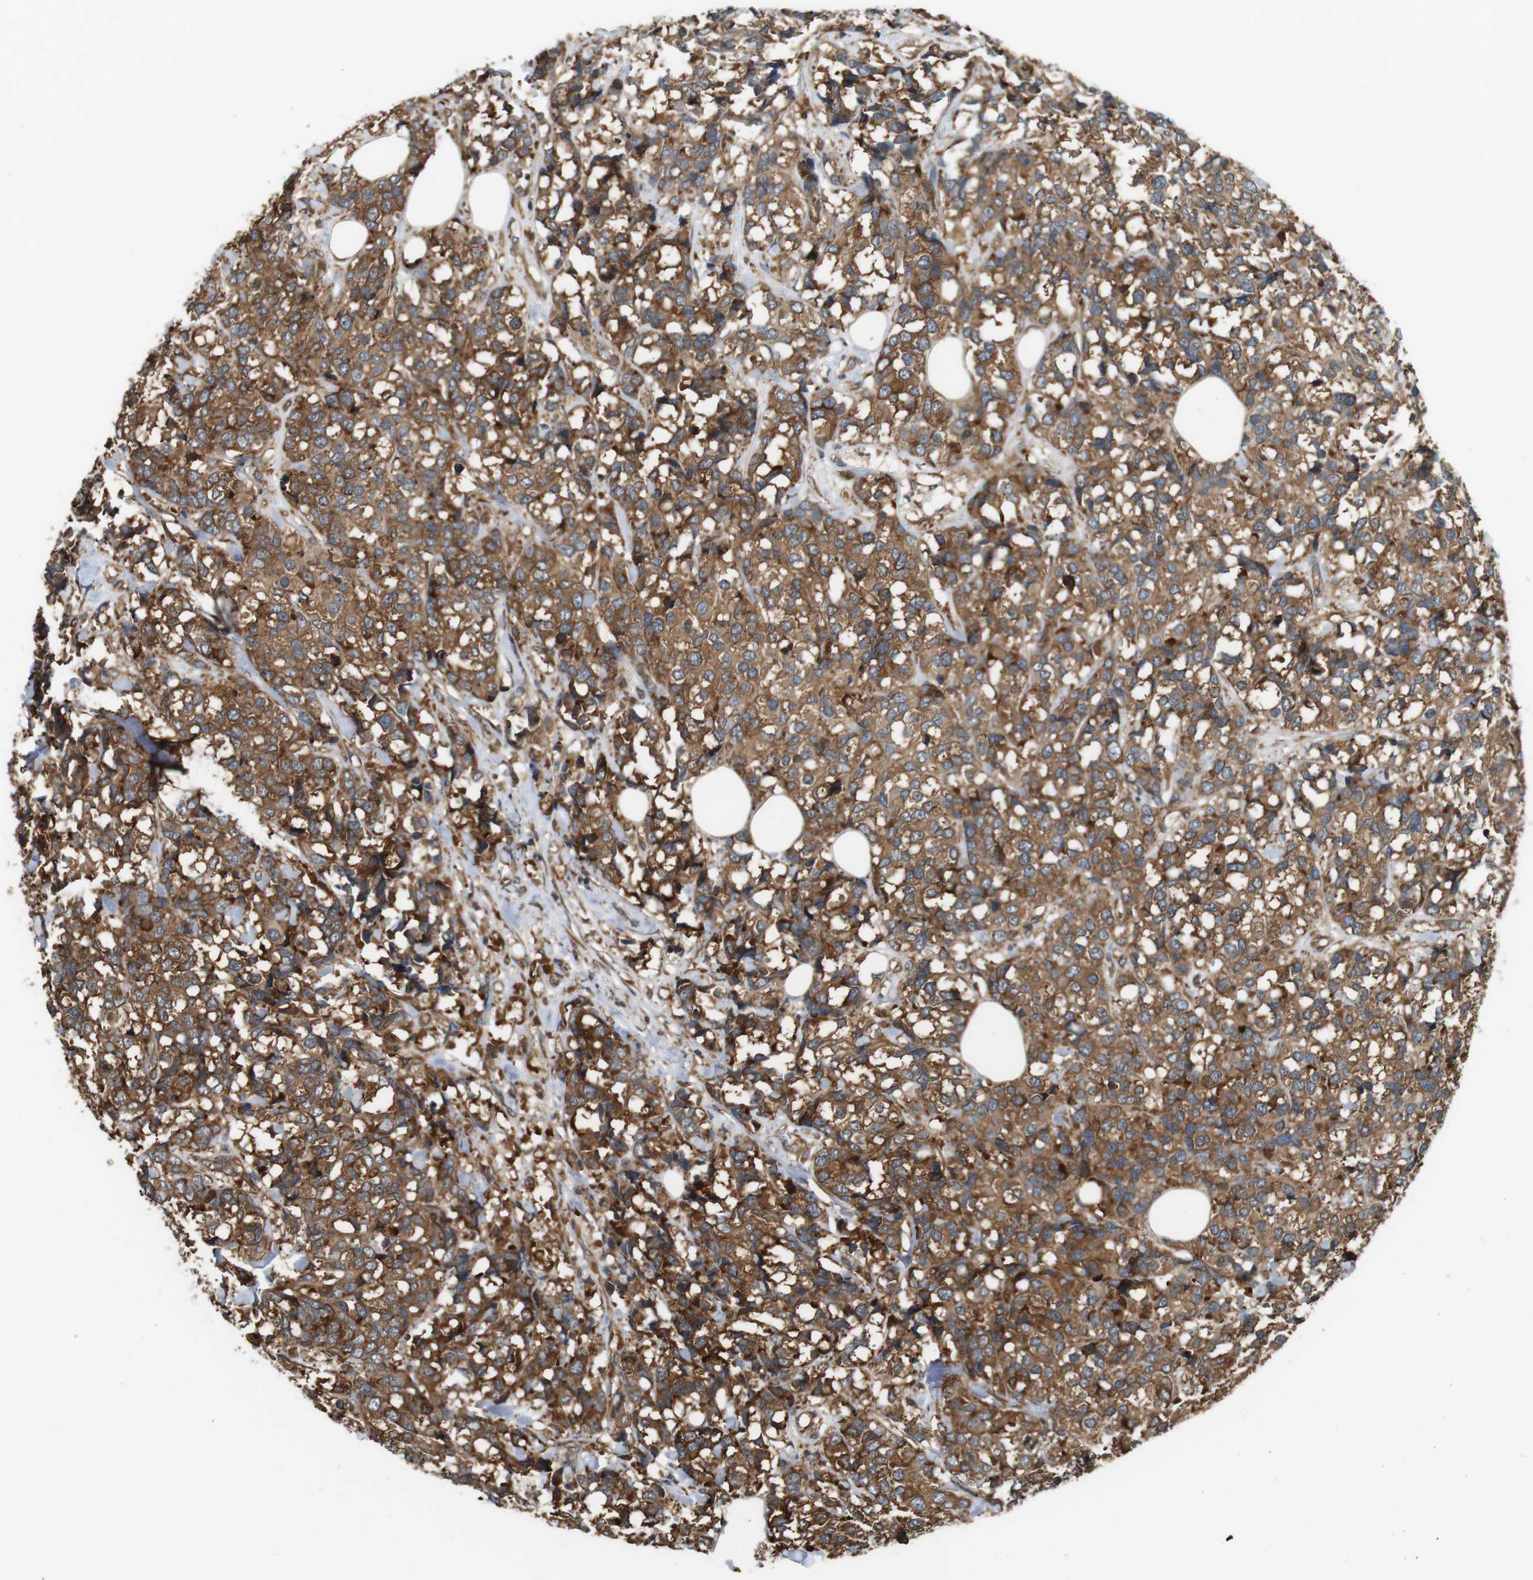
{"staining": {"intensity": "moderate", "quantity": ">75%", "location": "cytoplasmic/membranous"}, "tissue": "breast cancer", "cell_type": "Tumor cells", "image_type": "cancer", "snomed": [{"axis": "morphology", "description": "Lobular carcinoma"}, {"axis": "topography", "description": "Breast"}], "caption": "Moderate cytoplasmic/membranous positivity for a protein is appreciated in about >75% of tumor cells of lobular carcinoma (breast) using immunohistochemistry.", "gene": "PA2G4", "patient": {"sex": "female", "age": 59}}